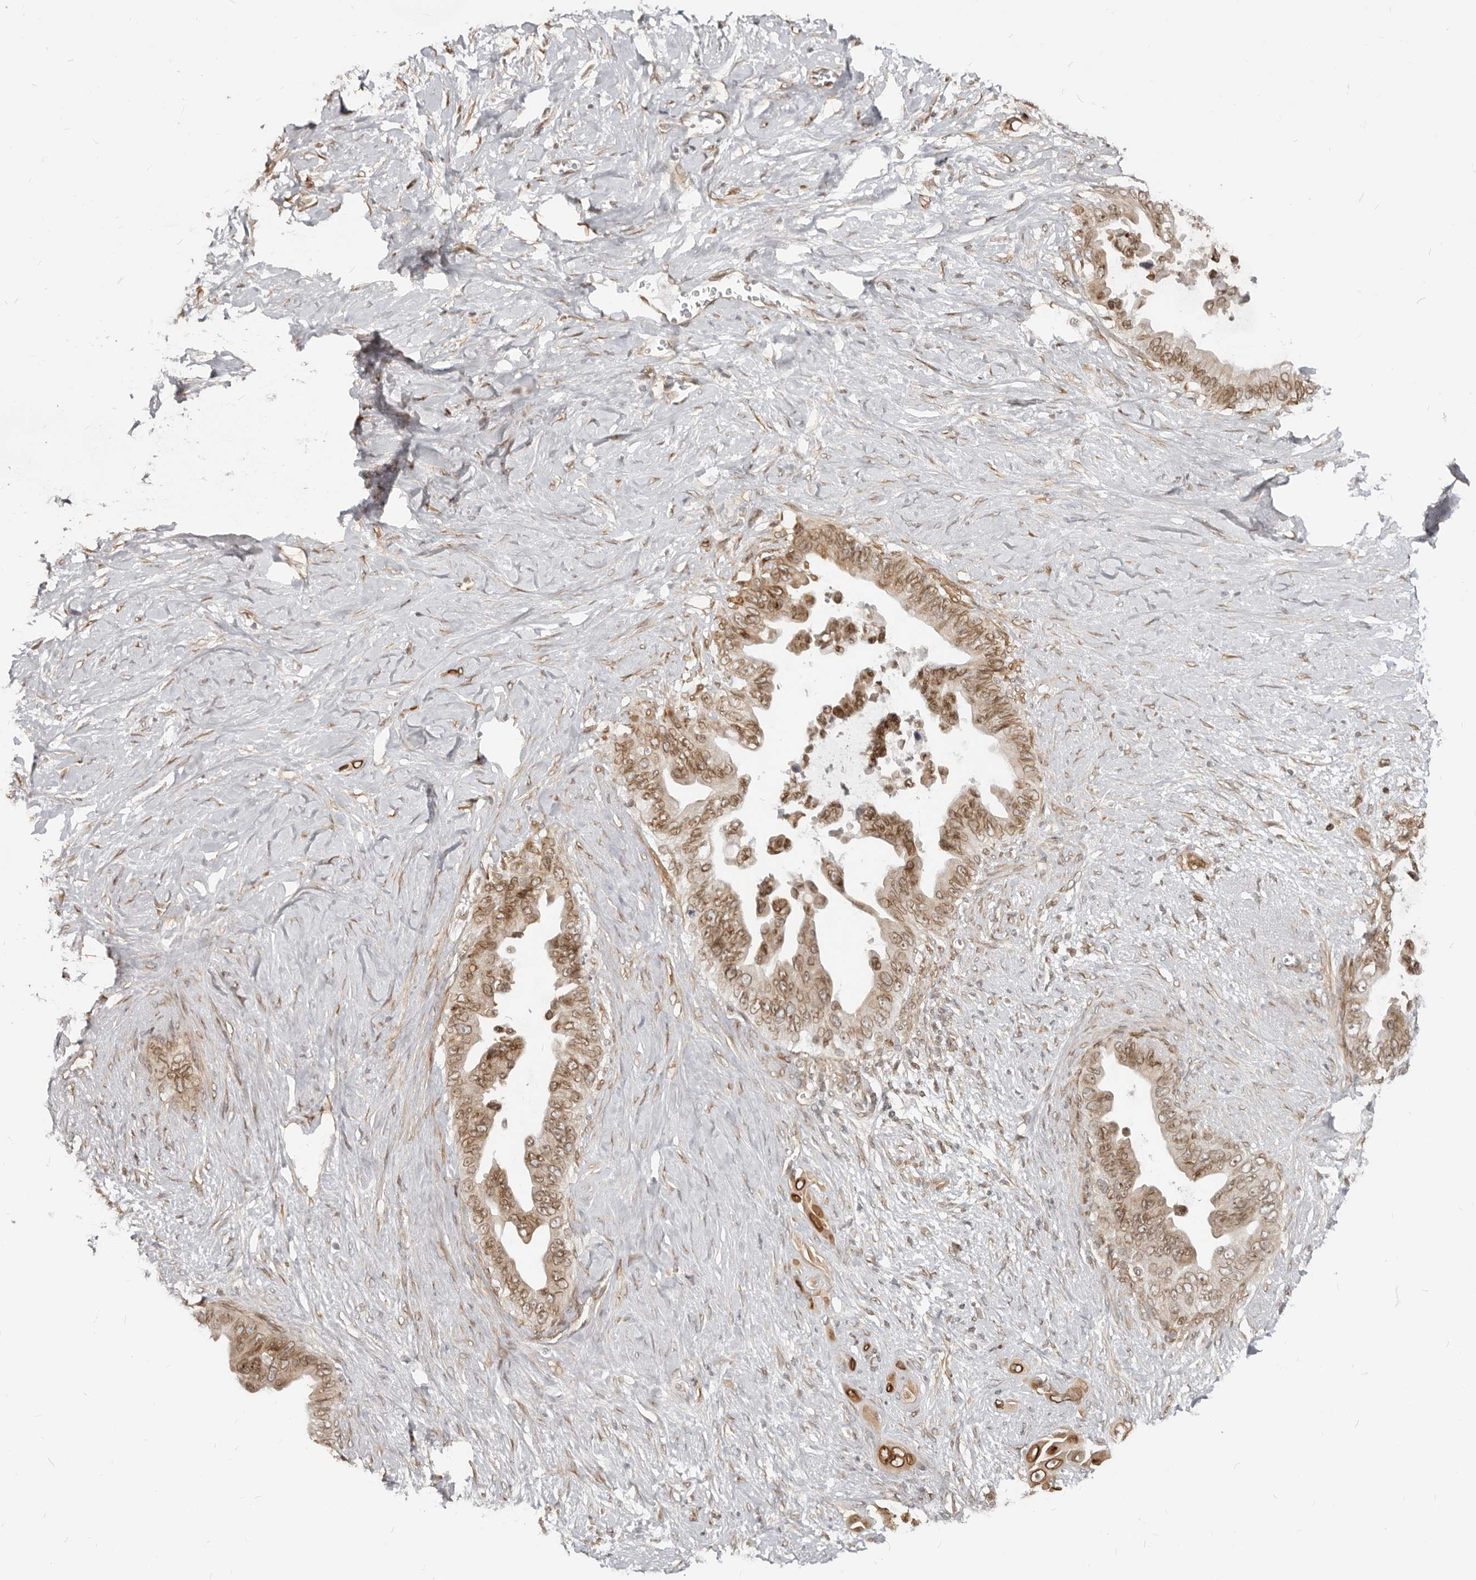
{"staining": {"intensity": "moderate", "quantity": ">75%", "location": "cytoplasmic/membranous,nuclear"}, "tissue": "pancreatic cancer", "cell_type": "Tumor cells", "image_type": "cancer", "snomed": [{"axis": "morphology", "description": "Adenocarcinoma, NOS"}, {"axis": "topography", "description": "Pancreas"}], "caption": "Tumor cells exhibit medium levels of moderate cytoplasmic/membranous and nuclear staining in about >75% of cells in pancreatic cancer (adenocarcinoma).", "gene": "NUP153", "patient": {"sex": "female", "age": 72}}